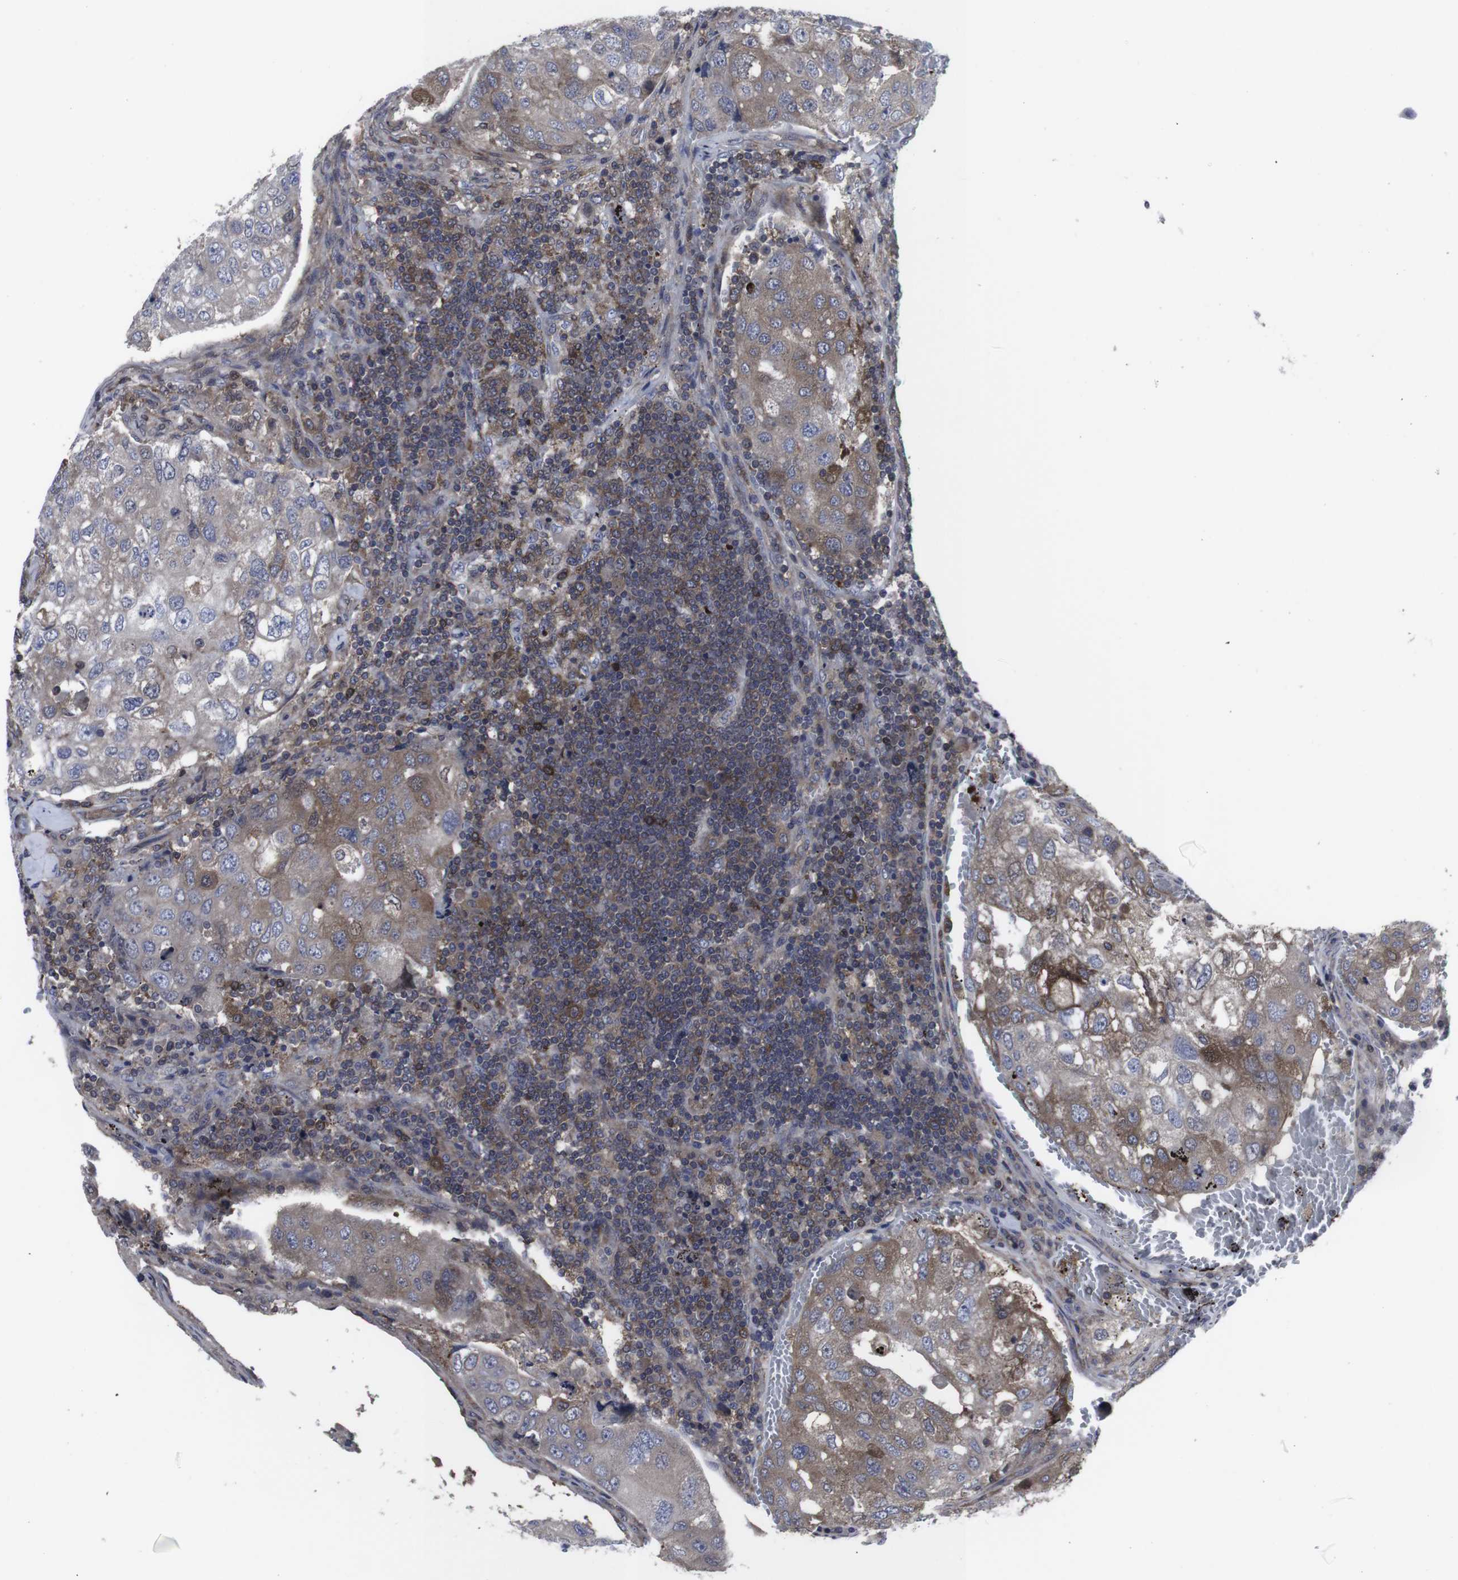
{"staining": {"intensity": "moderate", "quantity": ">75%", "location": "cytoplasmic/membranous"}, "tissue": "urothelial cancer", "cell_type": "Tumor cells", "image_type": "cancer", "snomed": [{"axis": "morphology", "description": "Urothelial carcinoma, High grade"}, {"axis": "topography", "description": "Lymph node"}, {"axis": "topography", "description": "Urinary bladder"}], "caption": "Immunohistochemical staining of human urothelial carcinoma (high-grade) demonstrates moderate cytoplasmic/membranous protein staining in about >75% of tumor cells. The staining was performed using DAB to visualize the protein expression in brown, while the nuclei were stained in blue with hematoxylin (Magnification: 20x).", "gene": "HPRT1", "patient": {"sex": "male", "age": 51}}